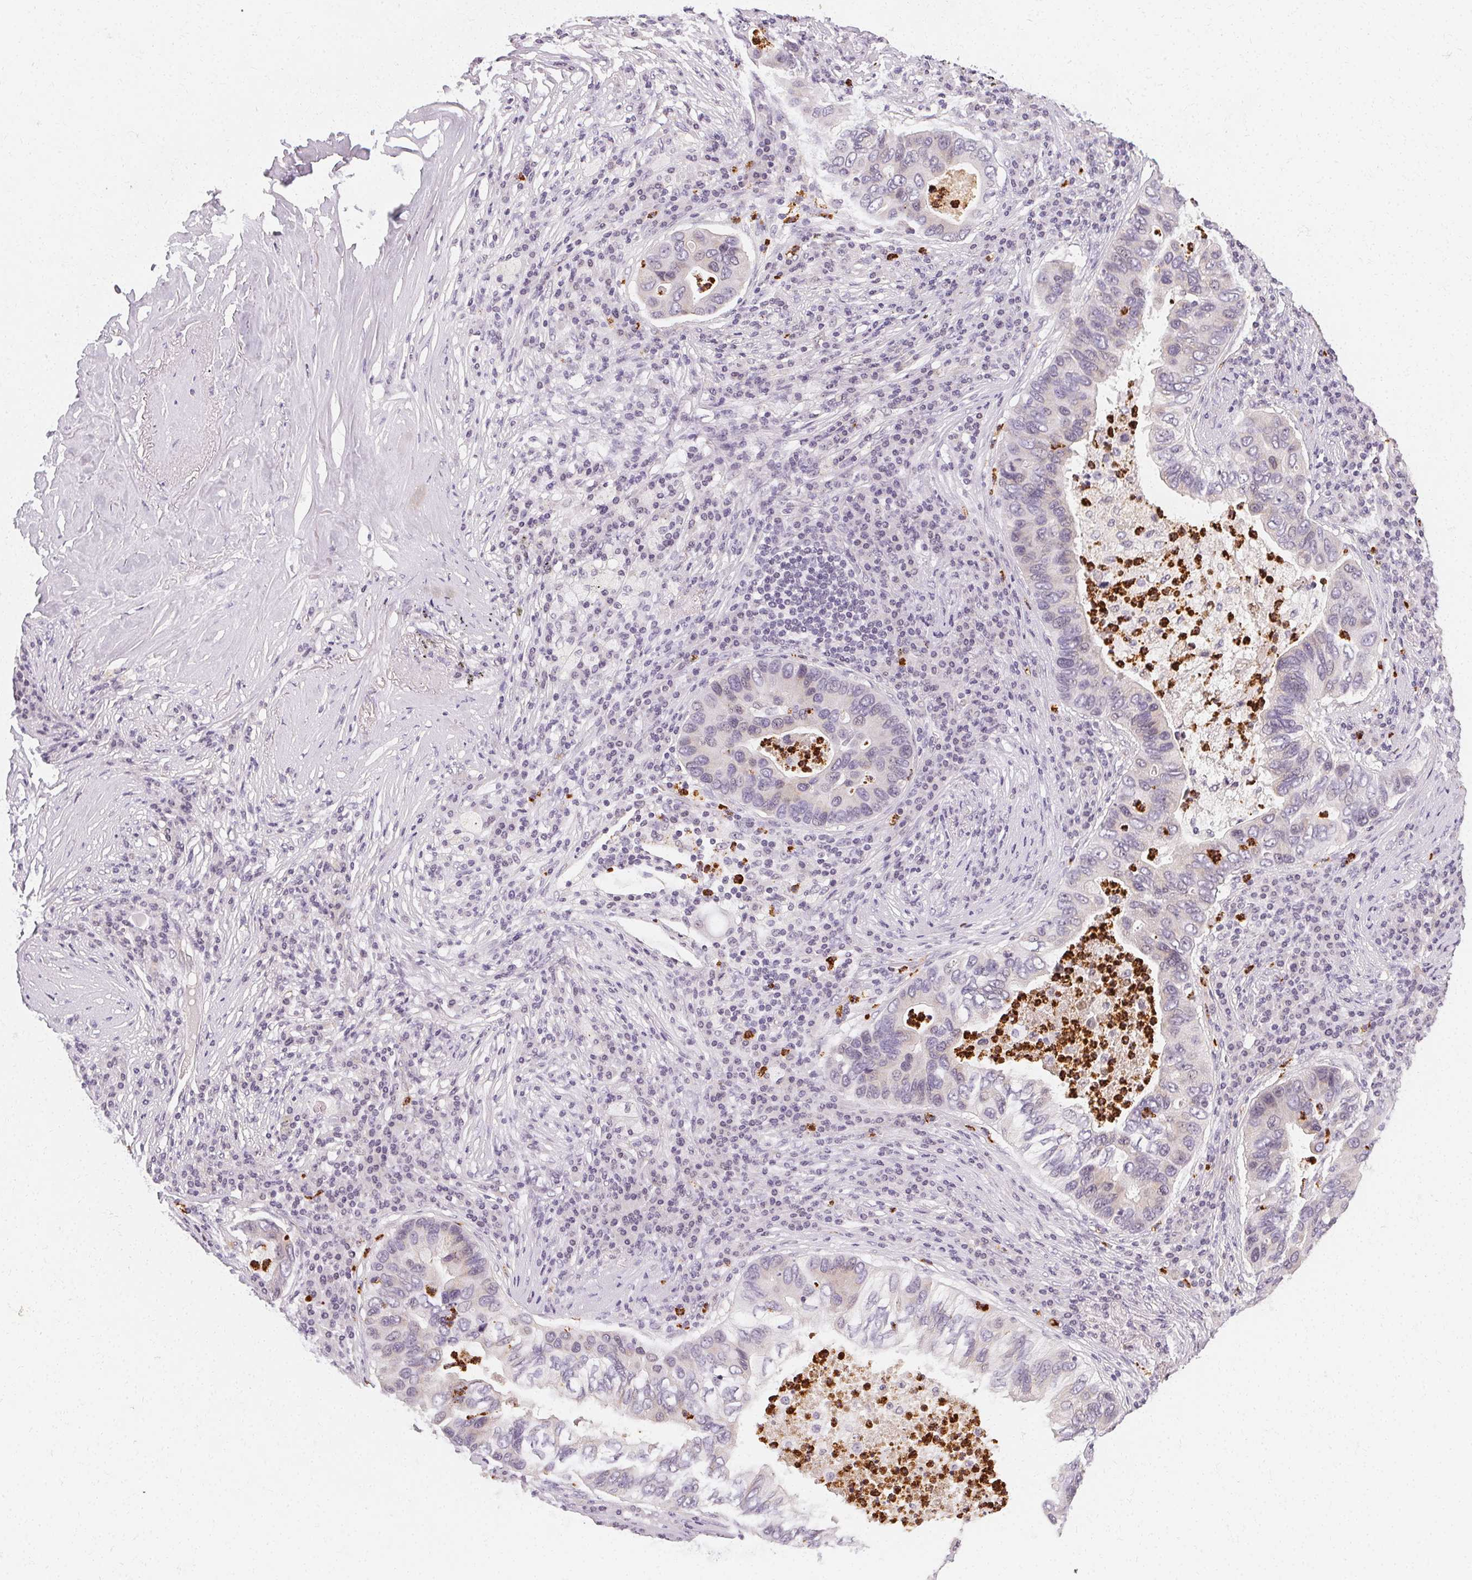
{"staining": {"intensity": "negative", "quantity": "none", "location": "none"}, "tissue": "lung cancer", "cell_type": "Tumor cells", "image_type": "cancer", "snomed": [{"axis": "morphology", "description": "Adenocarcinoma, NOS"}, {"axis": "morphology", "description": "Adenocarcinoma, metastatic, NOS"}, {"axis": "topography", "description": "Lymph node"}, {"axis": "topography", "description": "Lung"}], "caption": "Immunohistochemistry micrograph of lung cancer (metastatic adenocarcinoma) stained for a protein (brown), which exhibits no expression in tumor cells.", "gene": "CLCNKB", "patient": {"sex": "female", "age": 54}}